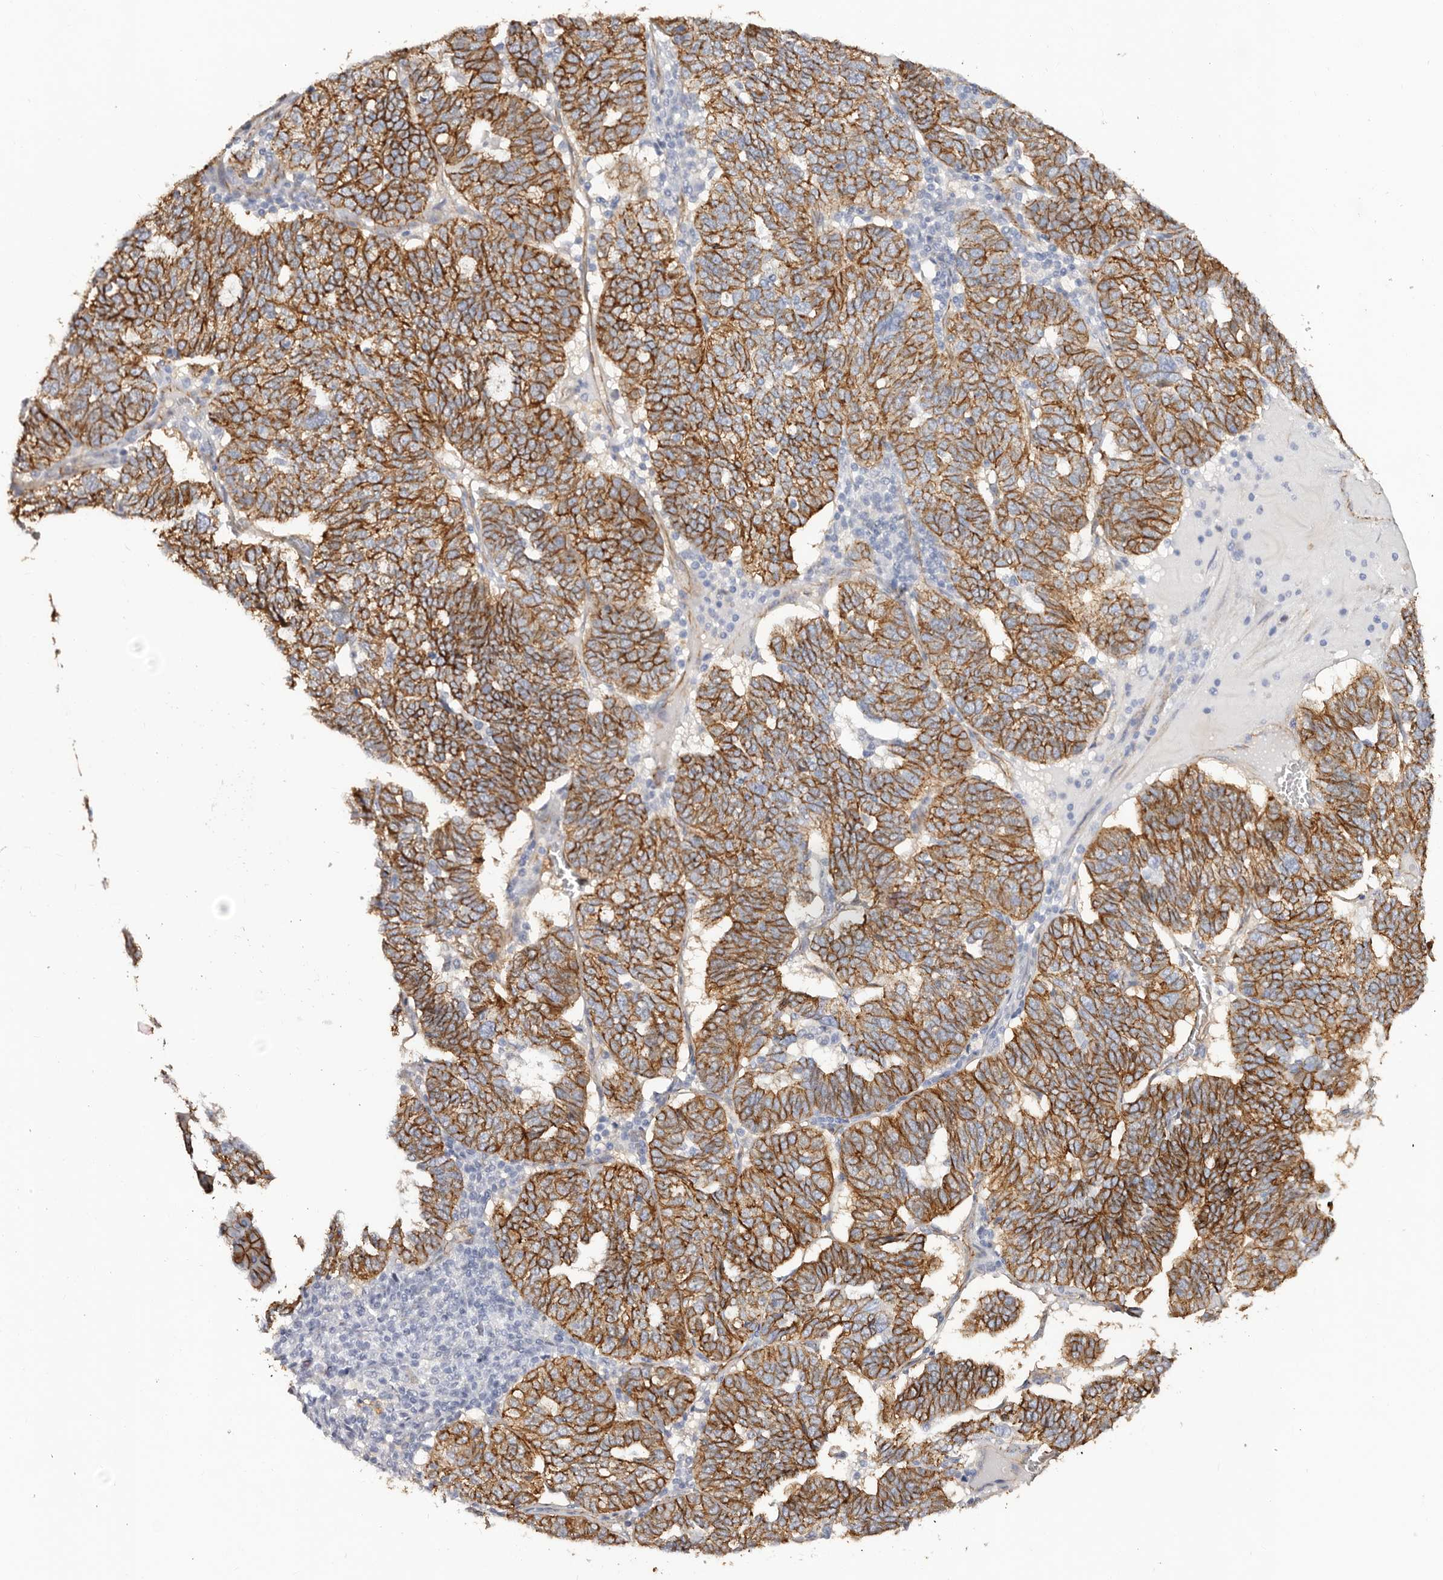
{"staining": {"intensity": "strong", "quantity": ">75%", "location": "cytoplasmic/membranous"}, "tissue": "ovarian cancer", "cell_type": "Tumor cells", "image_type": "cancer", "snomed": [{"axis": "morphology", "description": "Cystadenocarcinoma, serous, NOS"}, {"axis": "topography", "description": "Ovary"}], "caption": "An image of human ovarian cancer (serous cystadenocarcinoma) stained for a protein displays strong cytoplasmic/membranous brown staining in tumor cells. Immunohistochemistry stains the protein of interest in brown and the nuclei are stained blue.", "gene": "CTNNB1", "patient": {"sex": "female", "age": 59}}